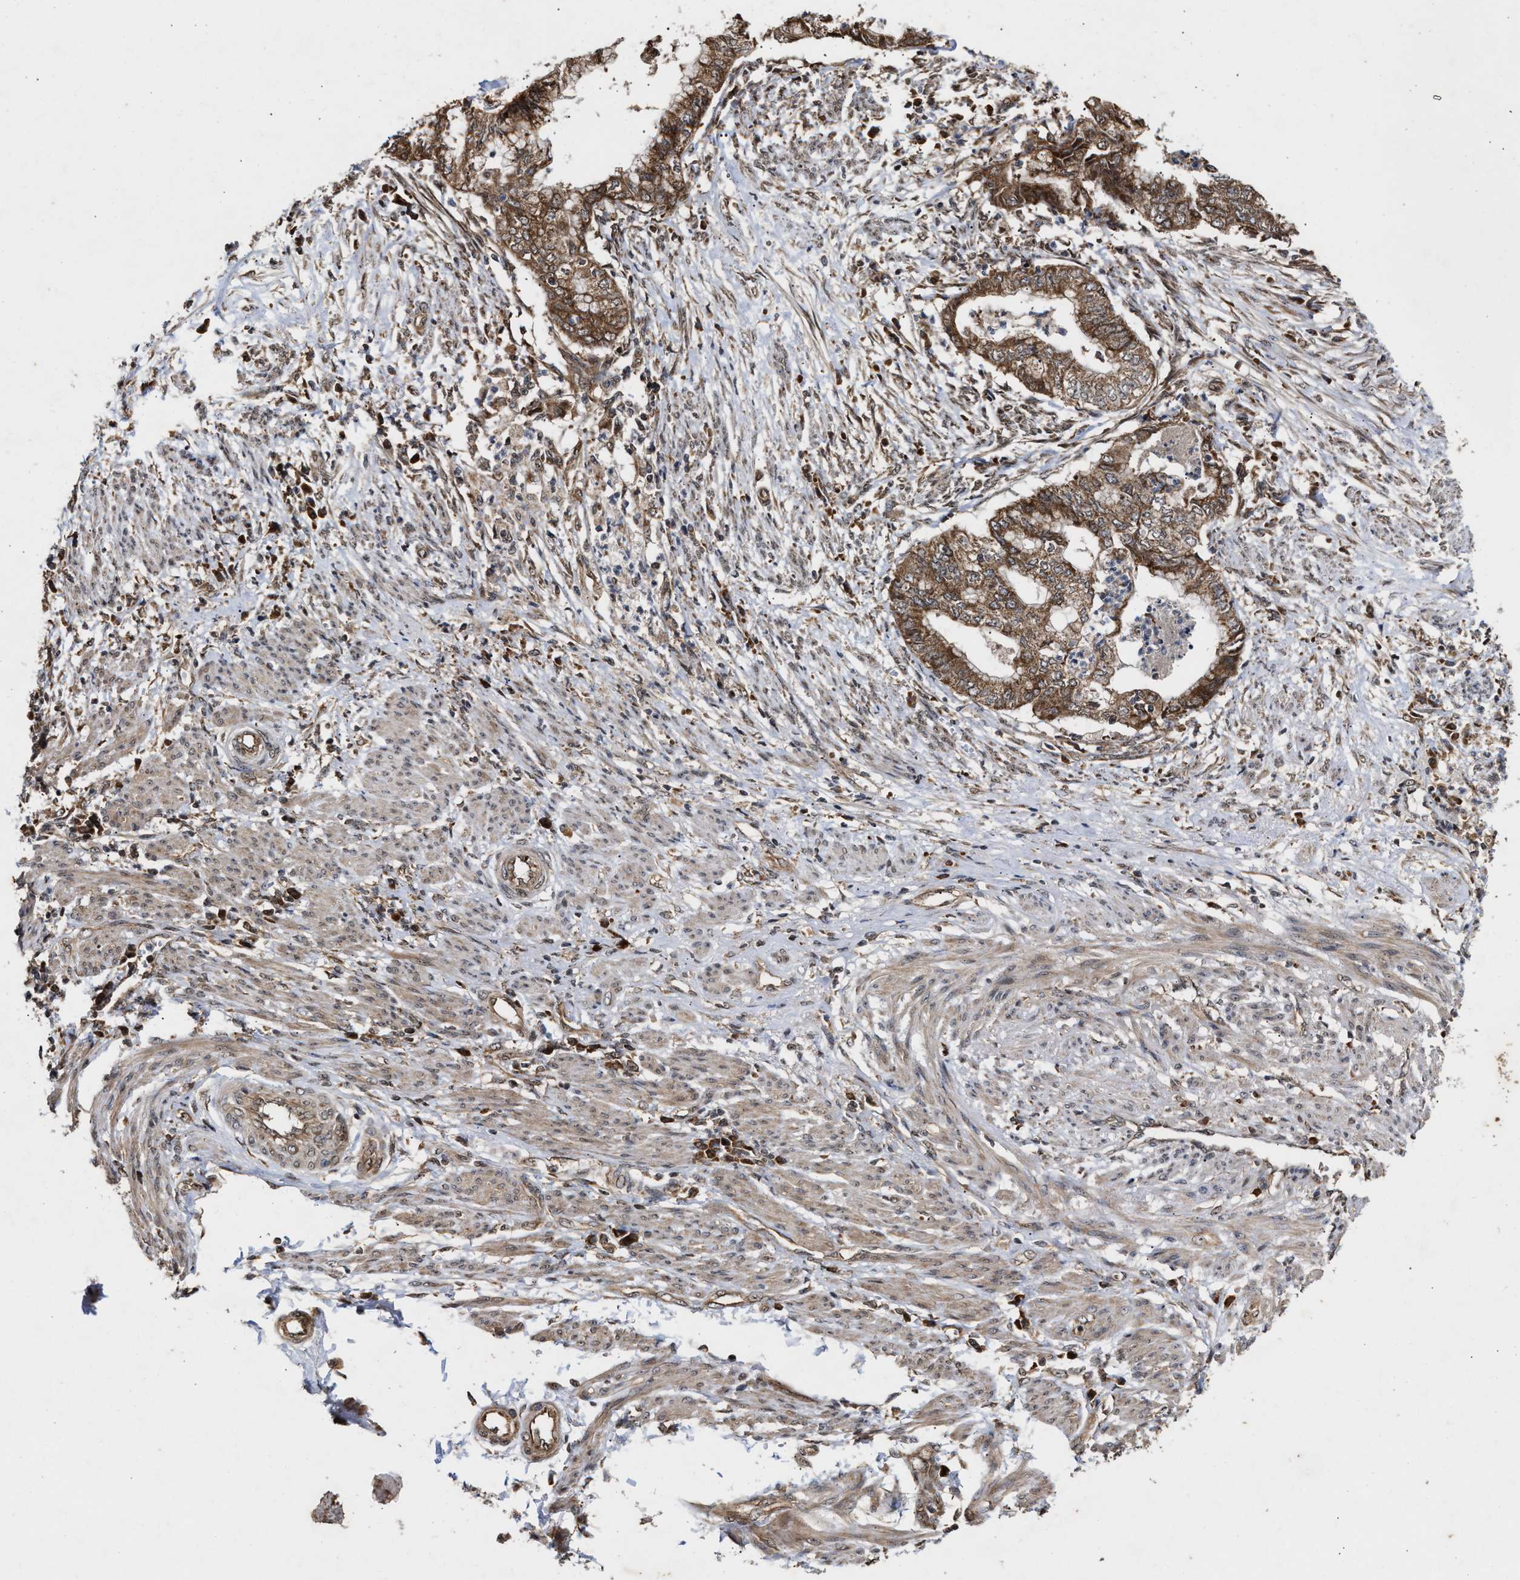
{"staining": {"intensity": "moderate", "quantity": ">75%", "location": "cytoplasmic/membranous"}, "tissue": "endometrial cancer", "cell_type": "Tumor cells", "image_type": "cancer", "snomed": [{"axis": "morphology", "description": "Necrosis, NOS"}, {"axis": "morphology", "description": "Adenocarcinoma, NOS"}, {"axis": "topography", "description": "Endometrium"}], "caption": "Immunohistochemistry (IHC) photomicrograph of neoplastic tissue: human endometrial adenocarcinoma stained using immunohistochemistry exhibits medium levels of moderate protein expression localized specifically in the cytoplasmic/membranous of tumor cells, appearing as a cytoplasmic/membranous brown color.", "gene": "CFLAR", "patient": {"sex": "female", "age": 79}}